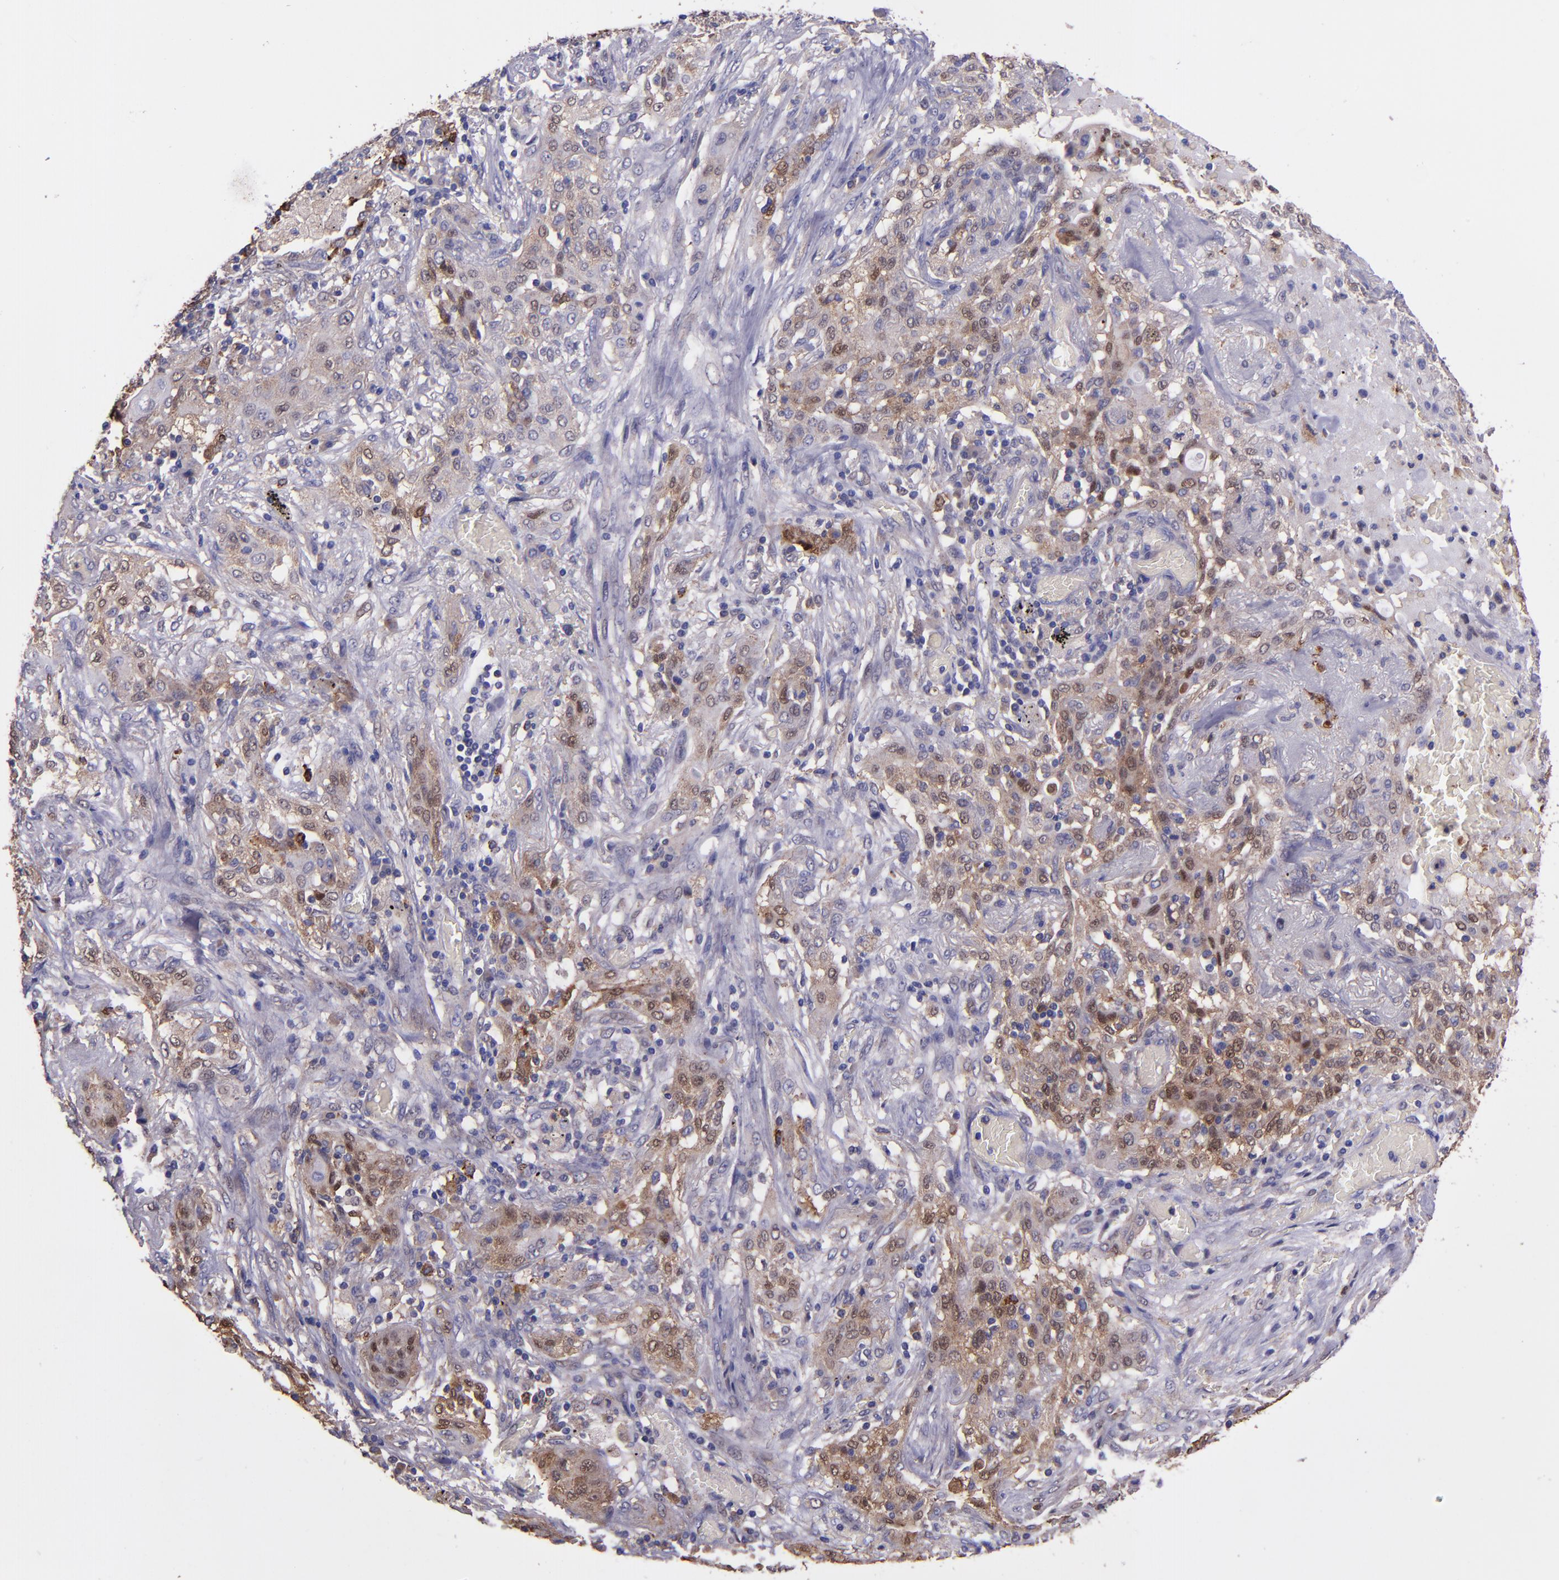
{"staining": {"intensity": "moderate", "quantity": "25%-75%", "location": "cytoplasmic/membranous,nuclear"}, "tissue": "lung cancer", "cell_type": "Tumor cells", "image_type": "cancer", "snomed": [{"axis": "morphology", "description": "Squamous cell carcinoma, NOS"}, {"axis": "topography", "description": "Lung"}], "caption": "Lung squamous cell carcinoma tissue exhibits moderate cytoplasmic/membranous and nuclear positivity in approximately 25%-75% of tumor cells, visualized by immunohistochemistry.", "gene": "WASHC1", "patient": {"sex": "female", "age": 47}}